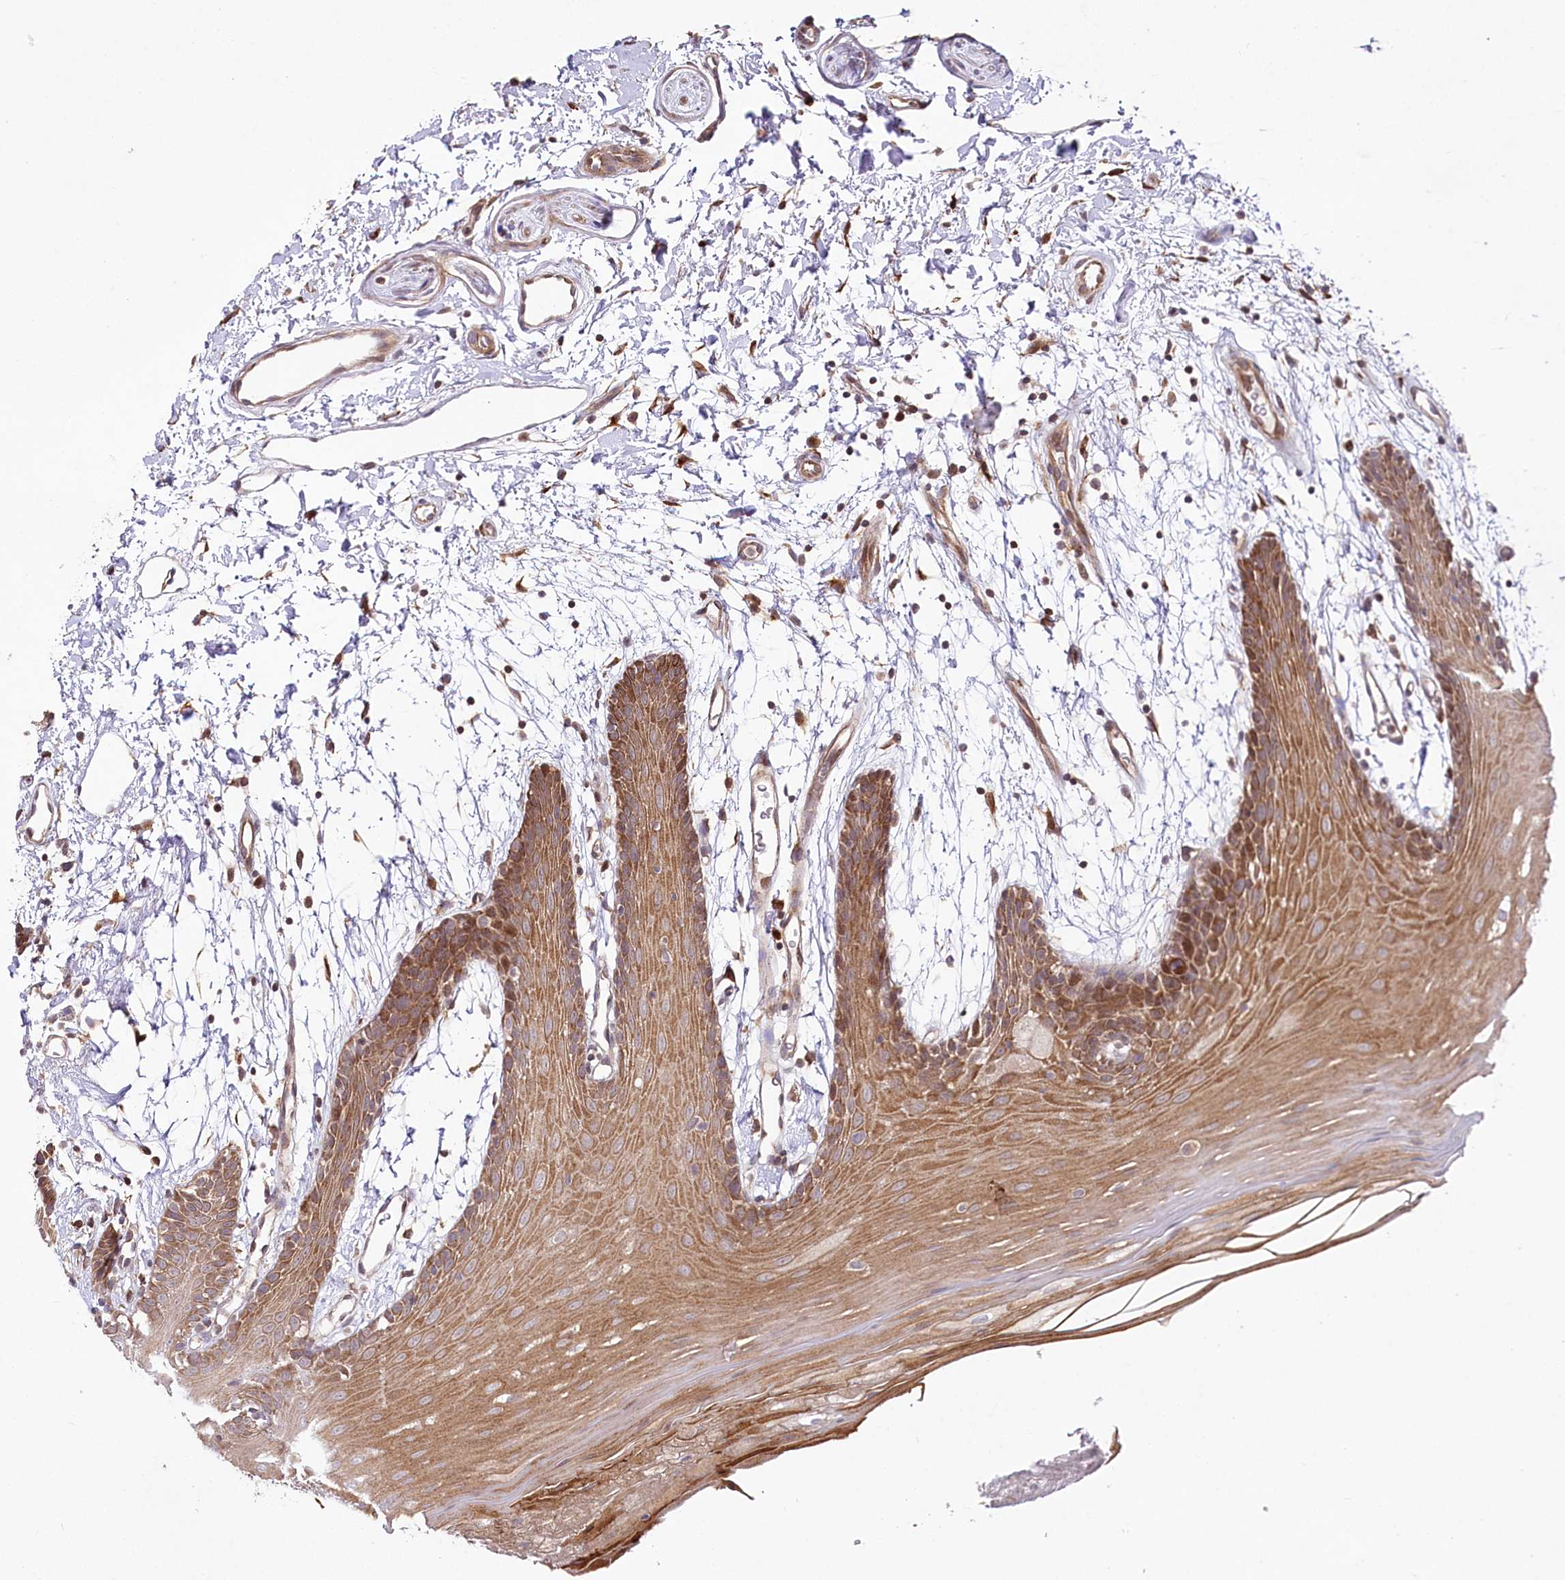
{"staining": {"intensity": "moderate", "quantity": ">75%", "location": "cytoplasmic/membranous"}, "tissue": "oral mucosa", "cell_type": "Squamous epithelial cells", "image_type": "normal", "snomed": [{"axis": "morphology", "description": "Normal tissue, NOS"}, {"axis": "topography", "description": "Skeletal muscle"}, {"axis": "topography", "description": "Oral tissue"}, {"axis": "topography", "description": "Salivary gland"}, {"axis": "topography", "description": "Peripheral nerve tissue"}], "caption": "About >75% of squamous epithelial cells in unremarkable human oral mucosa reveal moderate cytoplasmic/membranous protein expression as visualized by brown immunohistochemical staining.", "gene": "PHLDB1", "patient": {"sex": "male", "age": 54}}